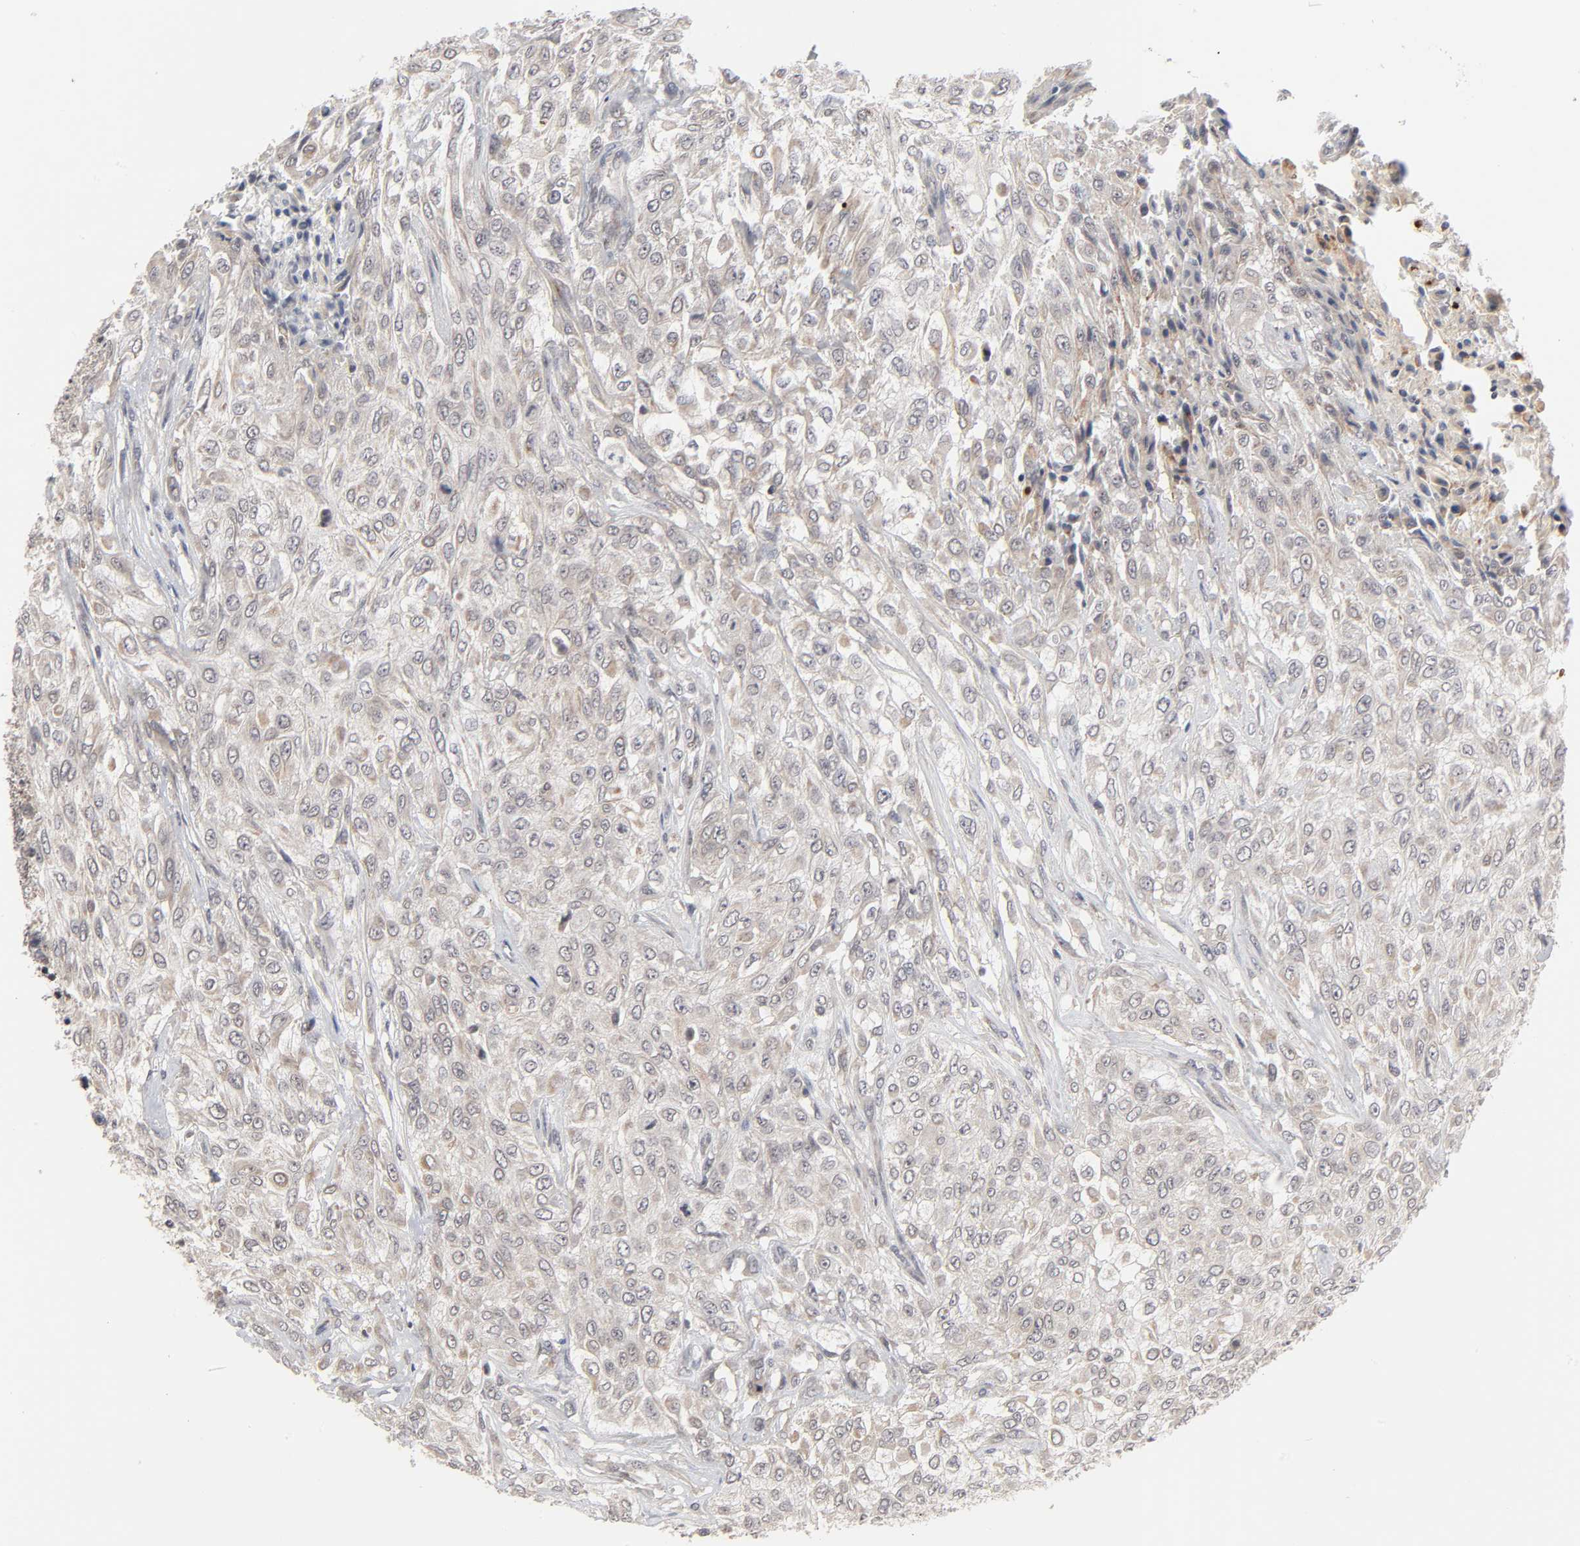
{"staining": {"intensity": "moderate", "quantity": ">75%", "location": "cytoplasmic/membranous"}, "tissue": "urothelial cancer", "cell_type": "Tumor cells", "image_type": "cancer", "snomed": [{"axis": "morphology", "description": "Urothelial carcinoma, High grade"}, {"axis": "topography", "description": "Urinary bladder"}], "caption": "Urothelial cancer stained with immunohistochemistry demonstrates moderate cytoplasmic/membranous positivity in approximately >75% of tumor cells. Using DAB (brown) and hematoxylin (blue) stains, captured at high magnification using brightfield microscopy.", "gene": "AUH", "patient": {"sex": "male", "age": 57}}